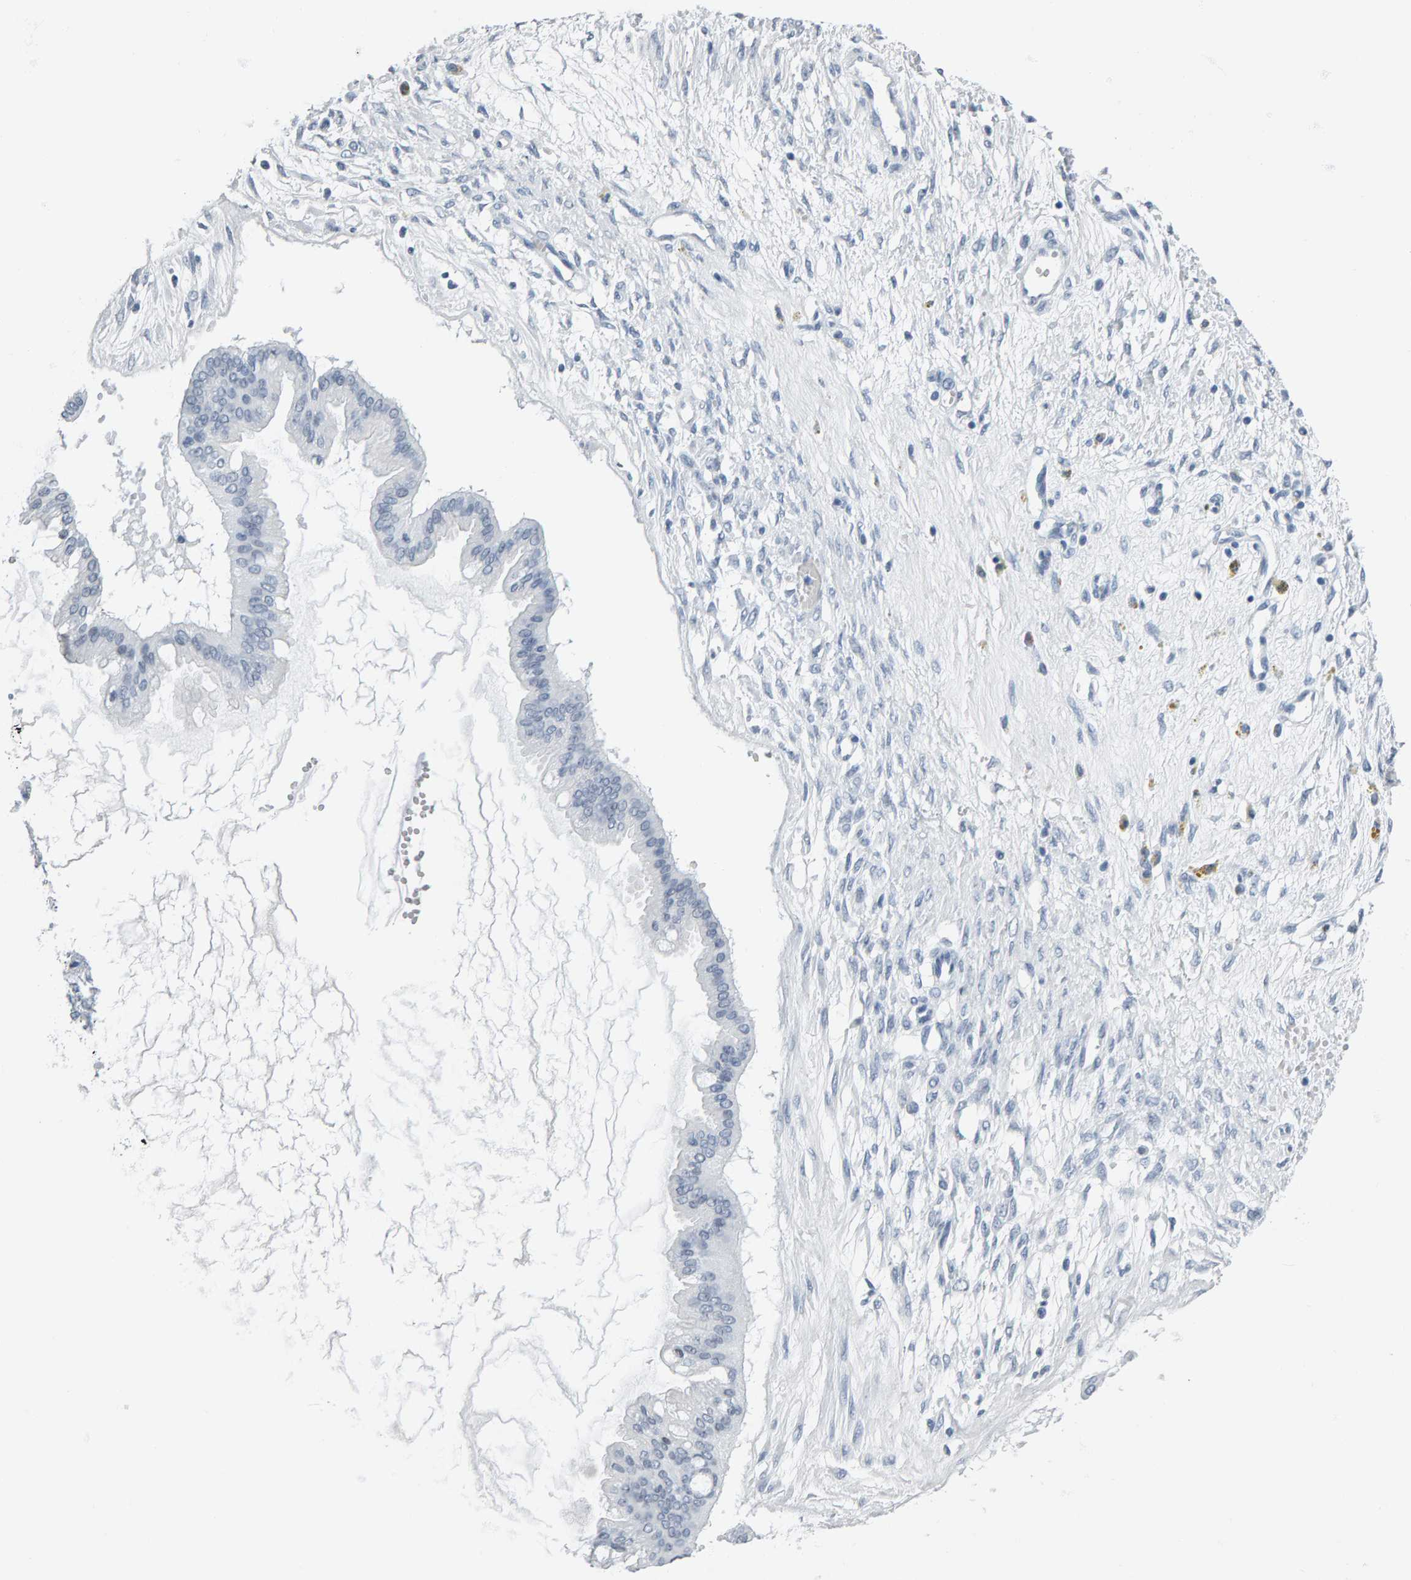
{"staining": {"intensity": "negative", "quantity": "none", "location": "none"}, "tissue": "ovarian cancer", "cell_type": "Tumor cells", "image_type": "cancer", "snomed": [{"axis": "morphology", "description": "Cystadenocarcinoma, mucinous, NOS"}, {"axis": "topography", "description": "Ovary"}], "caption": "Immunohistochemical staining of ovarian cancer reveals no significant positivity in tumor cells.", "gene": "SPACA3", "patient": {"sex": "female", "age": 73}}